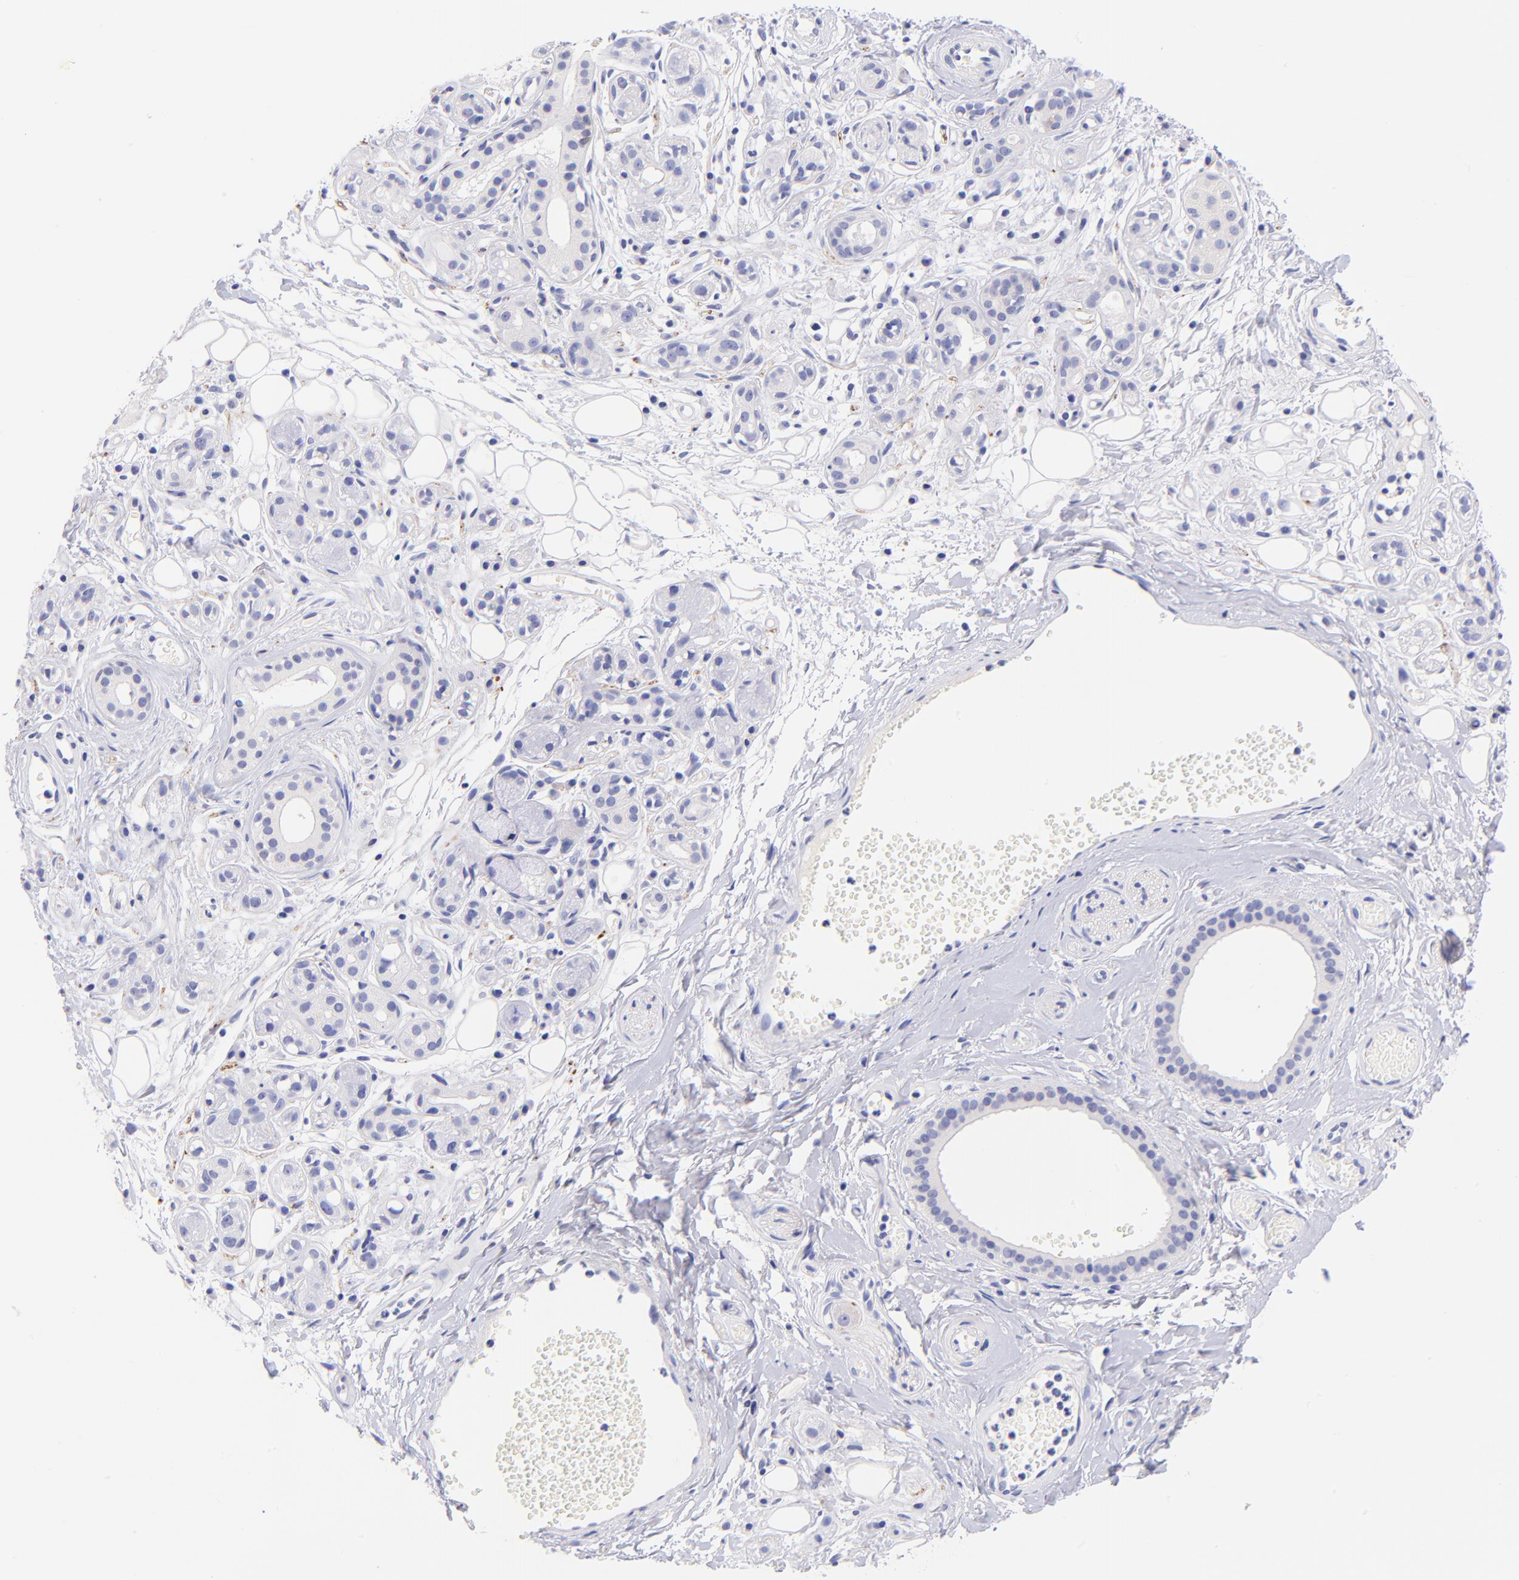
{"staining": {"intensity": "negative", "quantity": "none", "location": "none"}, "tissue": "salivary gland", "cell_type": "Glandular cells", "image_type": "normal", "snomed": [{"axis": "morphology", "description": "Normal tissue, NOS"}, {"axis": "topography", "description": "Salivary gland"}], "caption": "A photomicrograph of human salivary gland is negative for staining in glandular cells. Nuclei are stained in blue.", "gene": "RAB3B", "patient": {"sex": "male", "age": 54}}